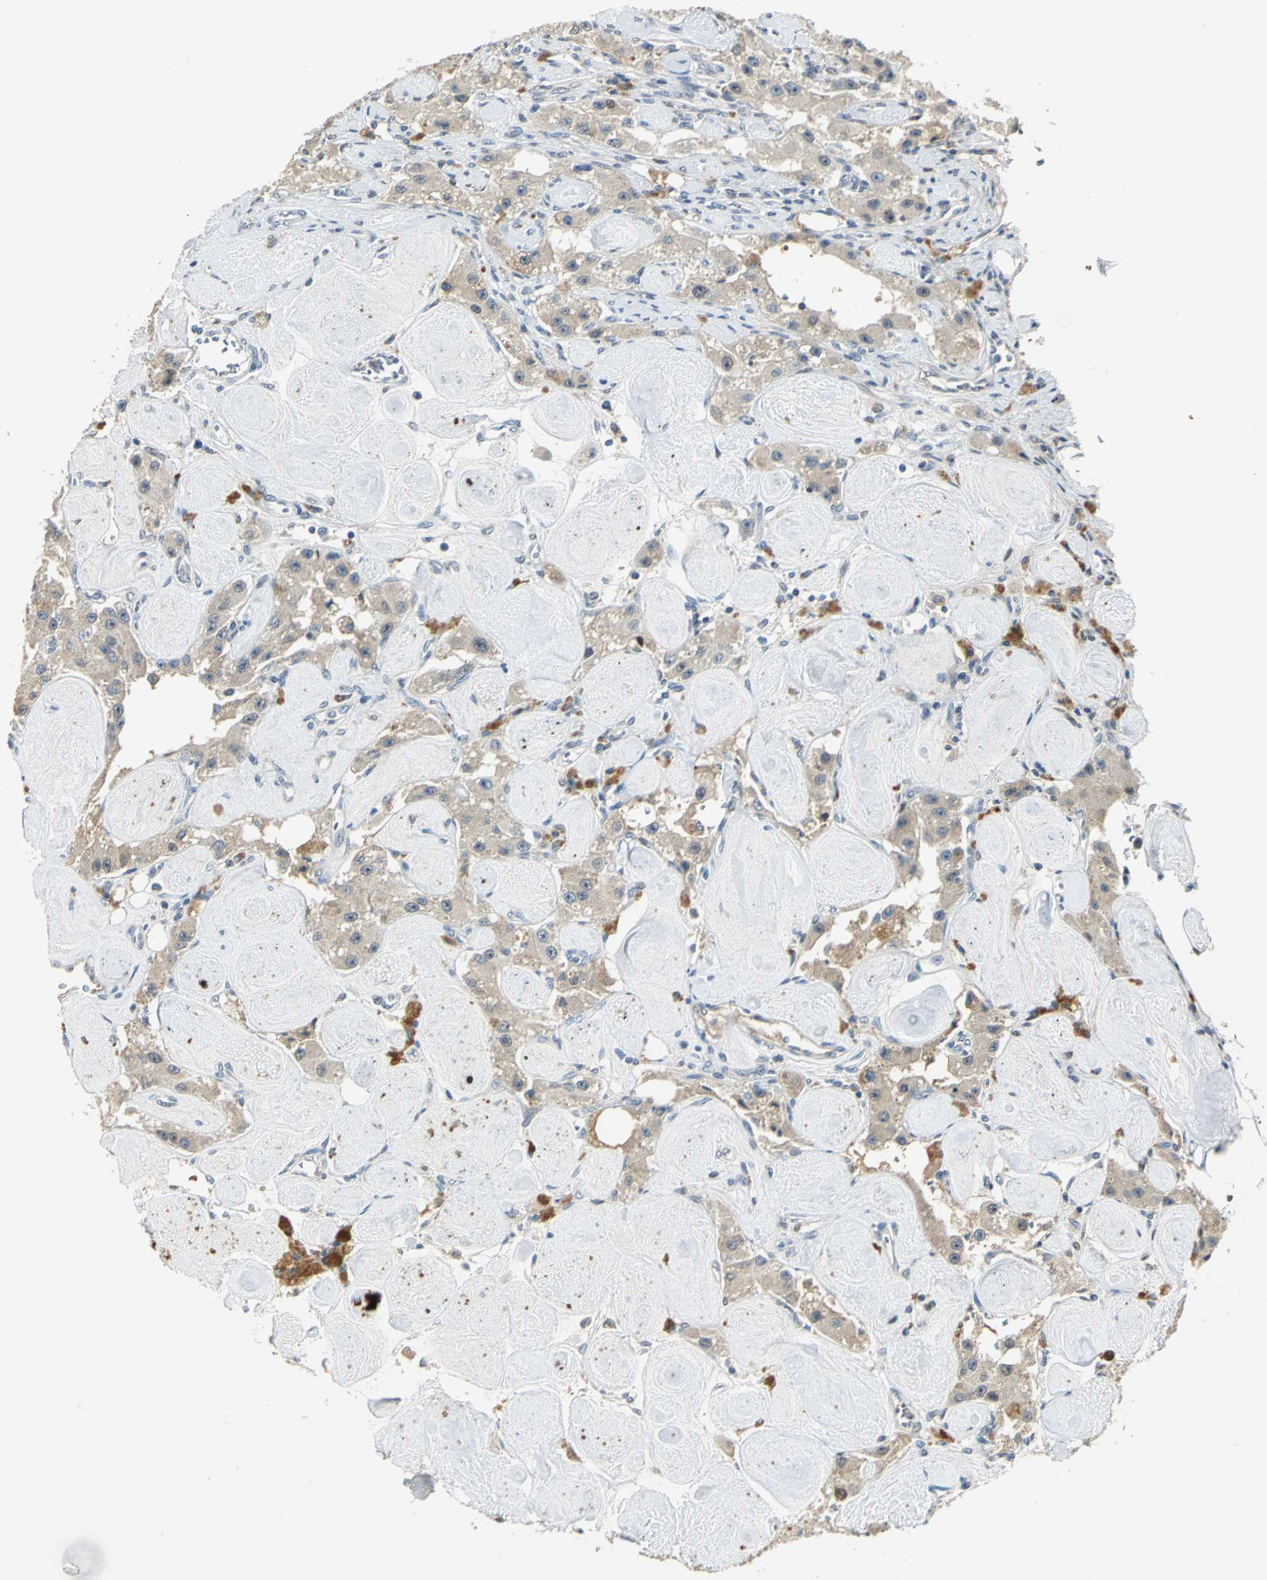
{"staining": {"intensity": "weak", "quantity": ">75%", "location": "cytoplasmic/membranous"}, "tissue": "carcinoid", "cell_type": "Tumor cells", "image_type": "cancer", "snomed": [{"axis": "morphology", "description": "Carcinoid, malignant, NOS"}, {"axis": "topography", "description": "Pancreas"}], "caption": "IHC staining of malignant carcinoid, which displays low levels of weak cytoplasmic/membranous positivity in approximately >75% of tumor cells indicating weak cytoplasmic/membranous protein positivity. The staining was performed using DAB (brown) for protein detection and nuclei were counterstained in hematoxylin (blue).", "gene": "PROC", "patient": {"sex": "male", "age": 41}}